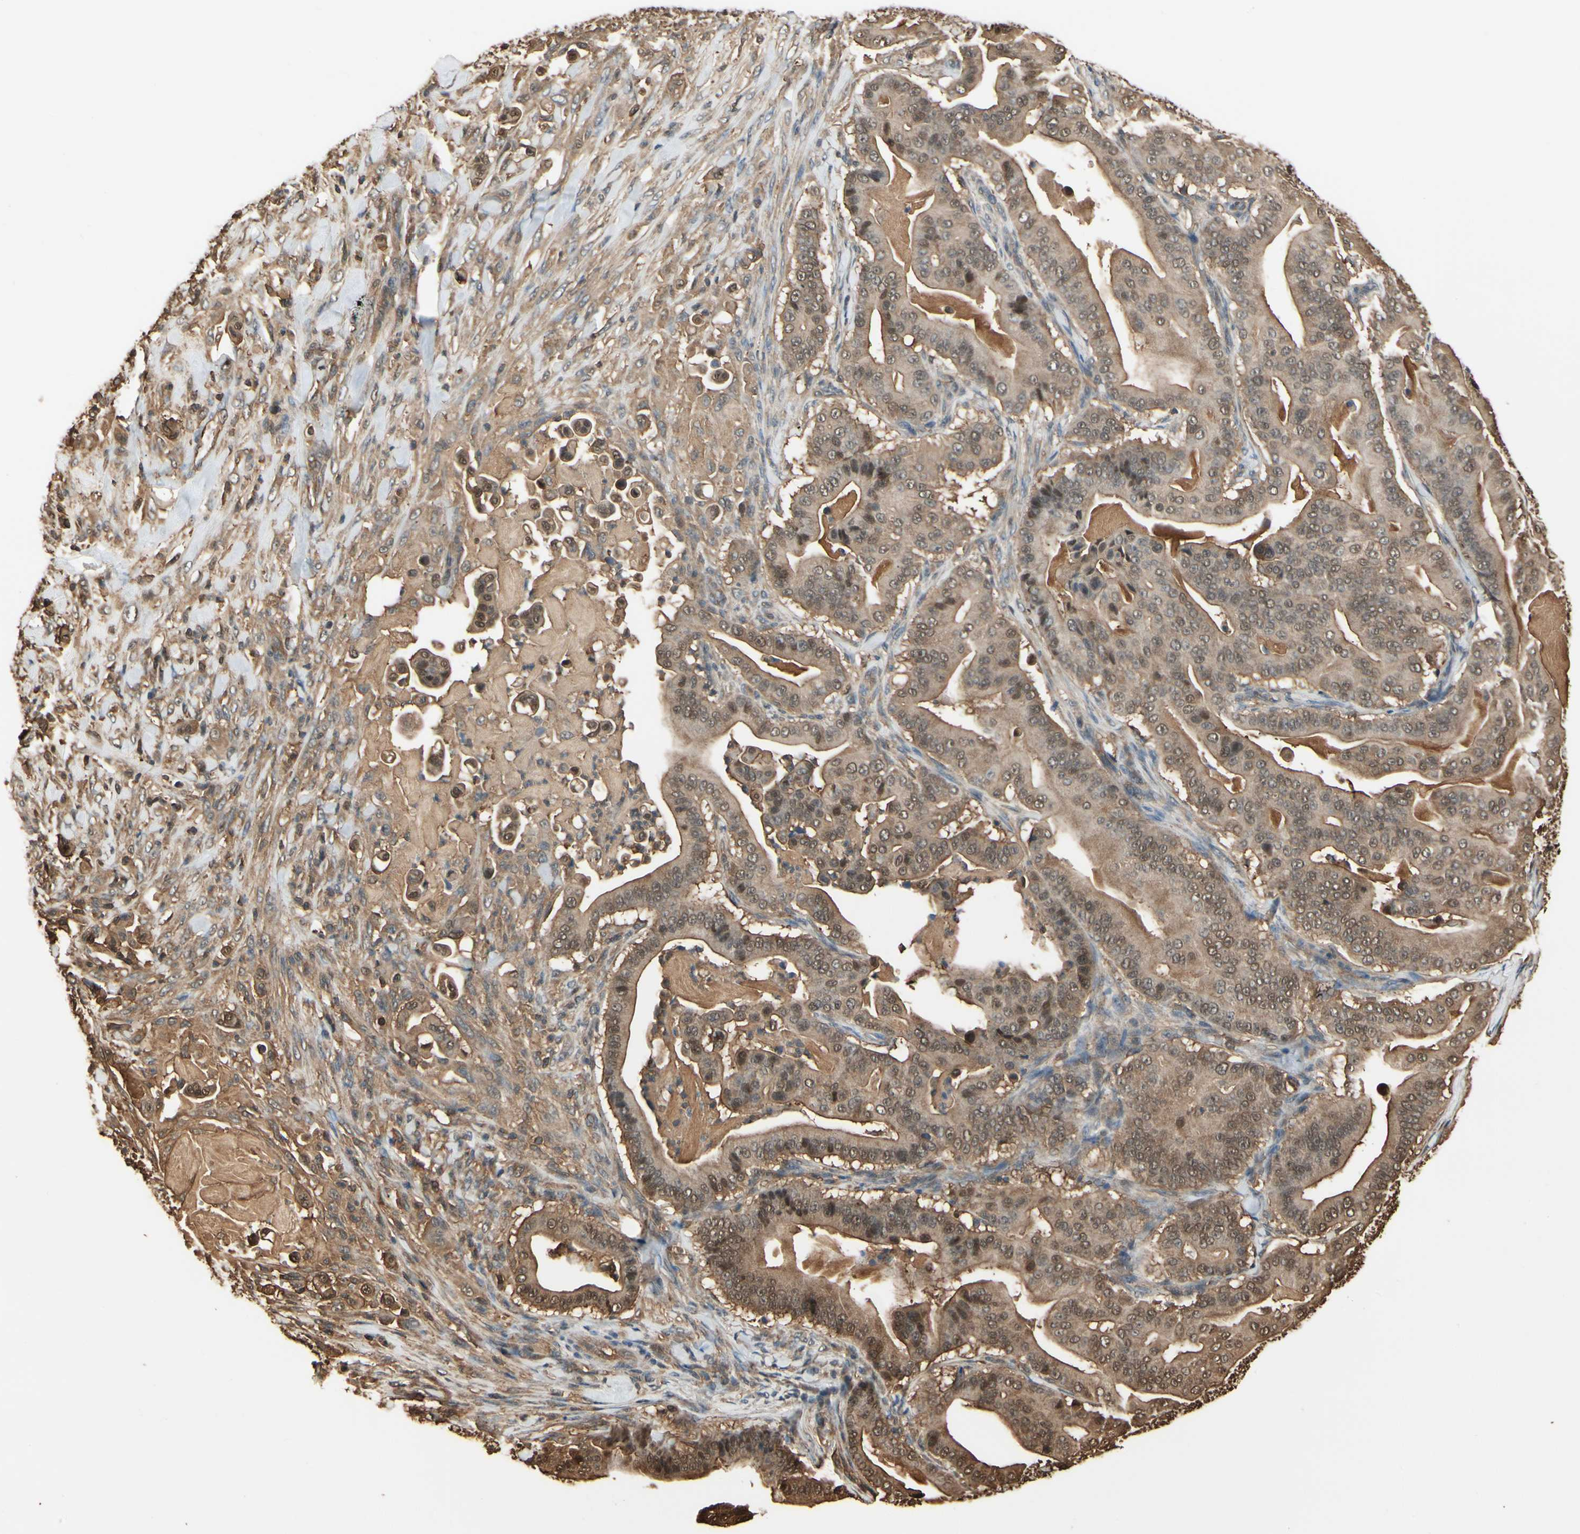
{"staining": {"intensity": "moderate", "quantity": ">75%", "location": "cytoplasmic/membranous,nuclear"}, "tissue": "pancreatic cancer", "cell_type": "Tumor cells", "image_type": "cancer", "snomed": [{"axis": "morphology", "description": "Adenocarcinoma, NOS"}, {"axis": "topography", "description": "Pancreas"}], "caption": "Immunohistochemical staining of pancreatic cancer (adenocarcinoma) shows moderate cytoplasmic/membranous and nuclear protein positivity in approximately >75% of tumor cells.", "gene": "YWHAE", "patient": {"sex": "male", "age": 63}}